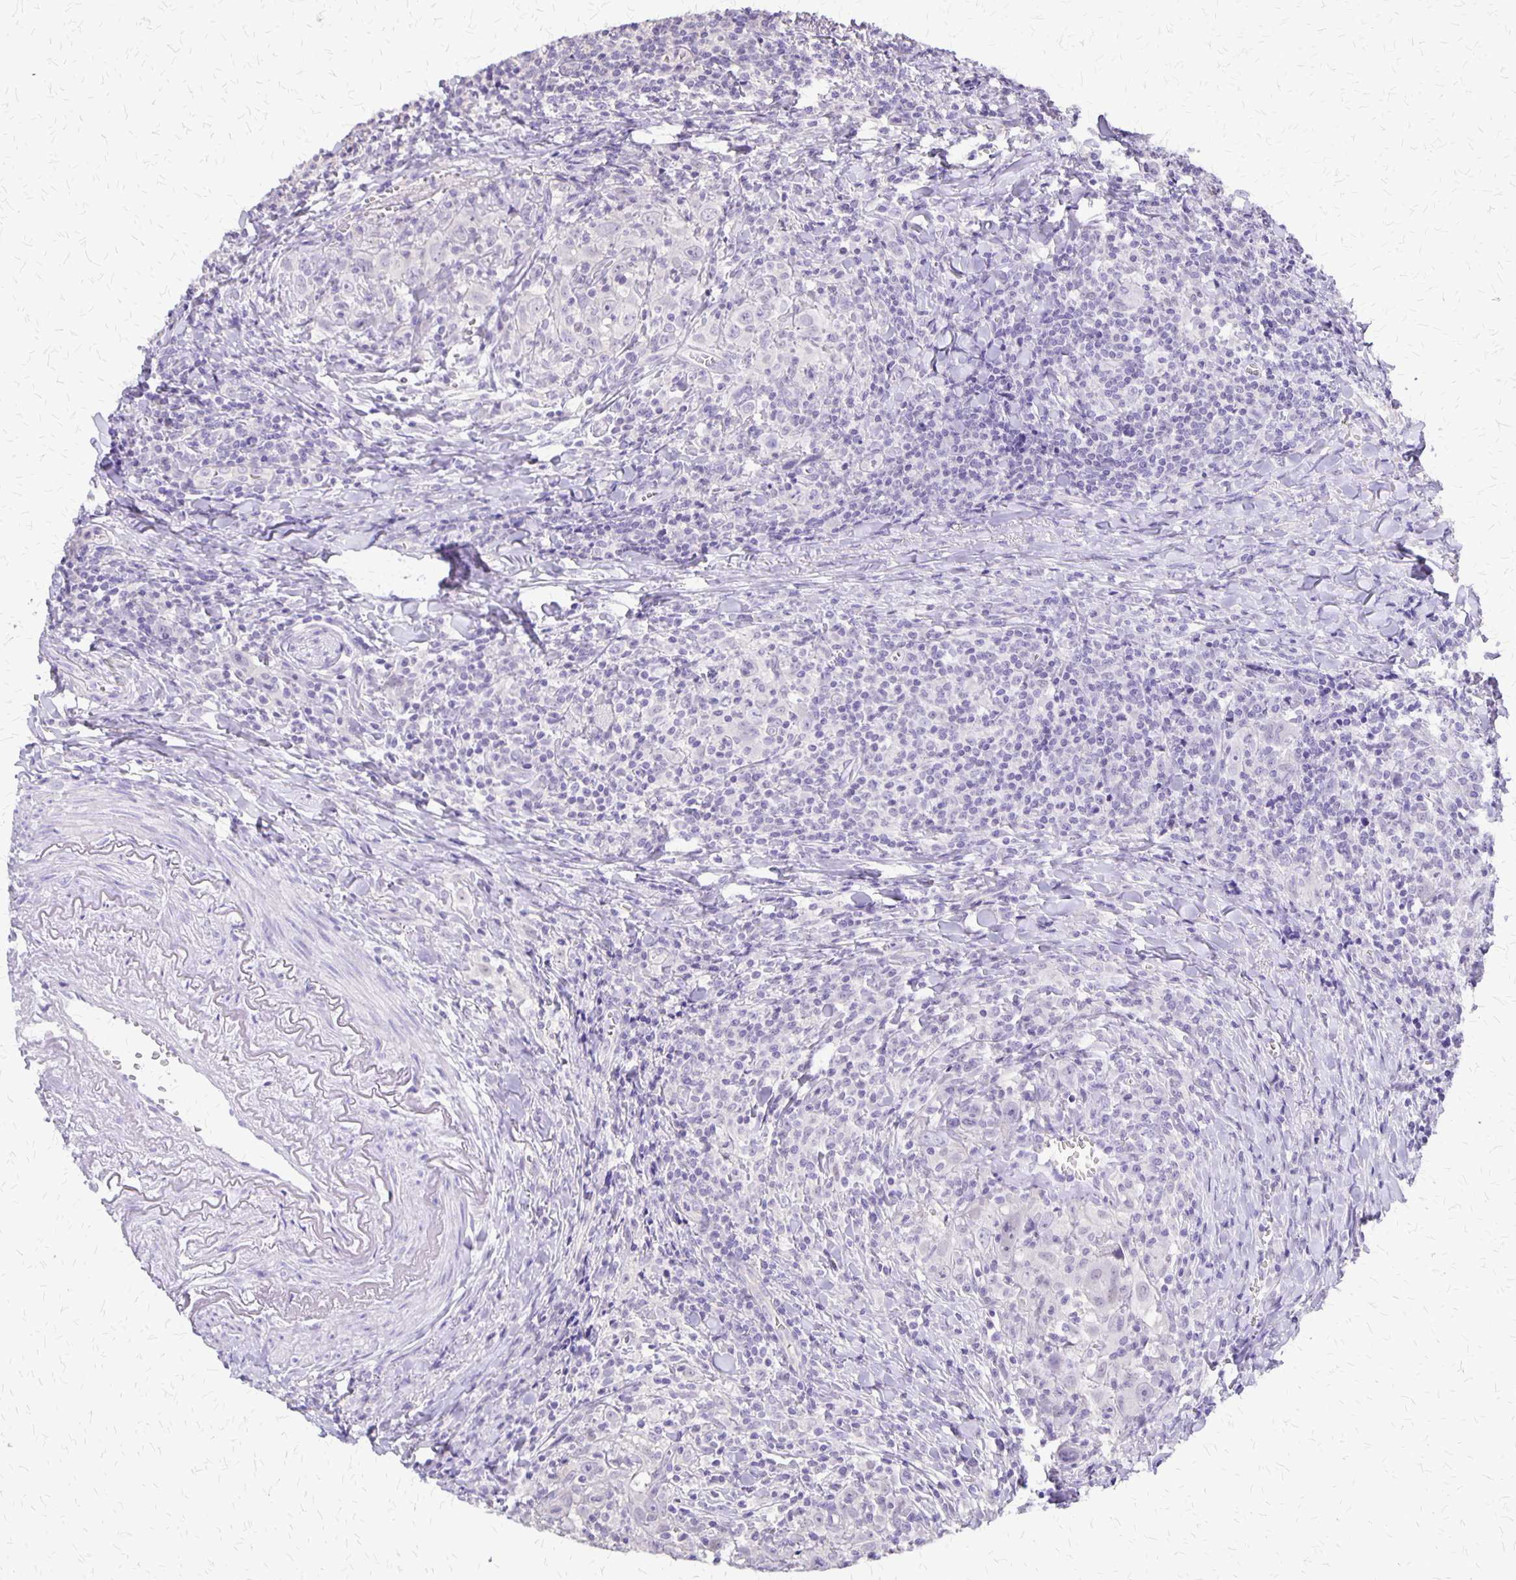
{"staining": {"intensity": "negative", "quantity": "none", "location": "none"}, "tissue": "head and neck cancer", "cell_type": "Tumor cells", "image_type": "cancer", "snomed": [{"axis": "morphology", "description": "Squamous cell carcinoma, NOS"}, {"axis": "topography", "description": "Head-Neck"}], "caption": "Protein analysis of squamous cell carcinoma (head and neck) reveals no significant positivity in tumor cells. (DAB (3,3'-diaminobenzidine) immunohistochemistry (IHC) visualized using brightfield microscopy, high magnification).", "gene": "SI", "patient": {"sex": "female", "age": 95}}